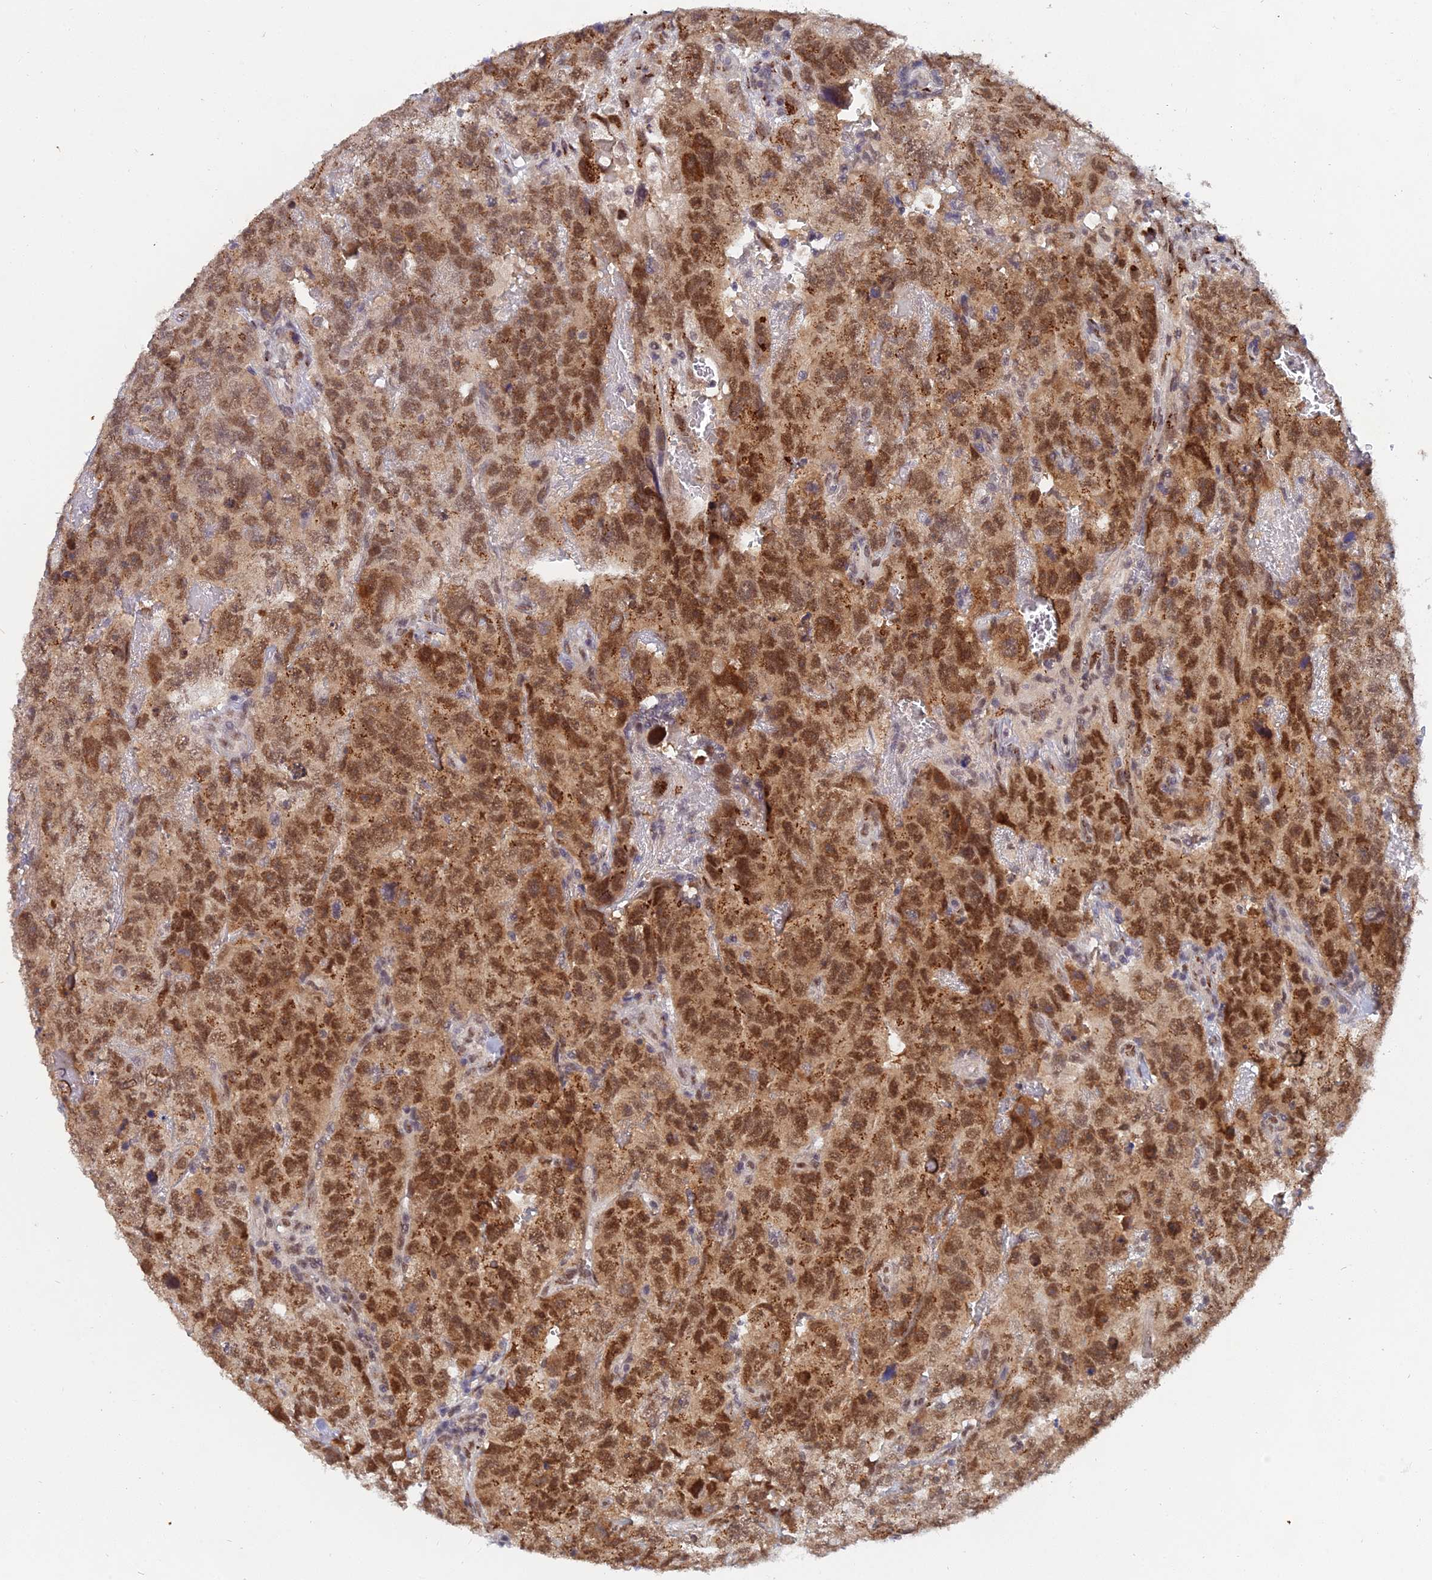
{"staining": {"intensity": "strong", "quantity": ">75%", "location": "cytoplasmic/membranous,nuclear"}, "tissue": "testis cancer", "cell_type": "Tumor cells", "image_type": "cancer", "snomed": [{"axis": "morphology", "description": "Carcinoma, Embryonal, NOS"}, {"axis": "topography", "description": "Testis"}], "caption": "Embryonal carcinoma (testis) stained with a brown dye displays strong cytoplasmic/membranous and nuclear positive expression in approximately >75% of tumor cells.", "gene": "THOC3", "patient": {"sex": "male", "age": 45}}